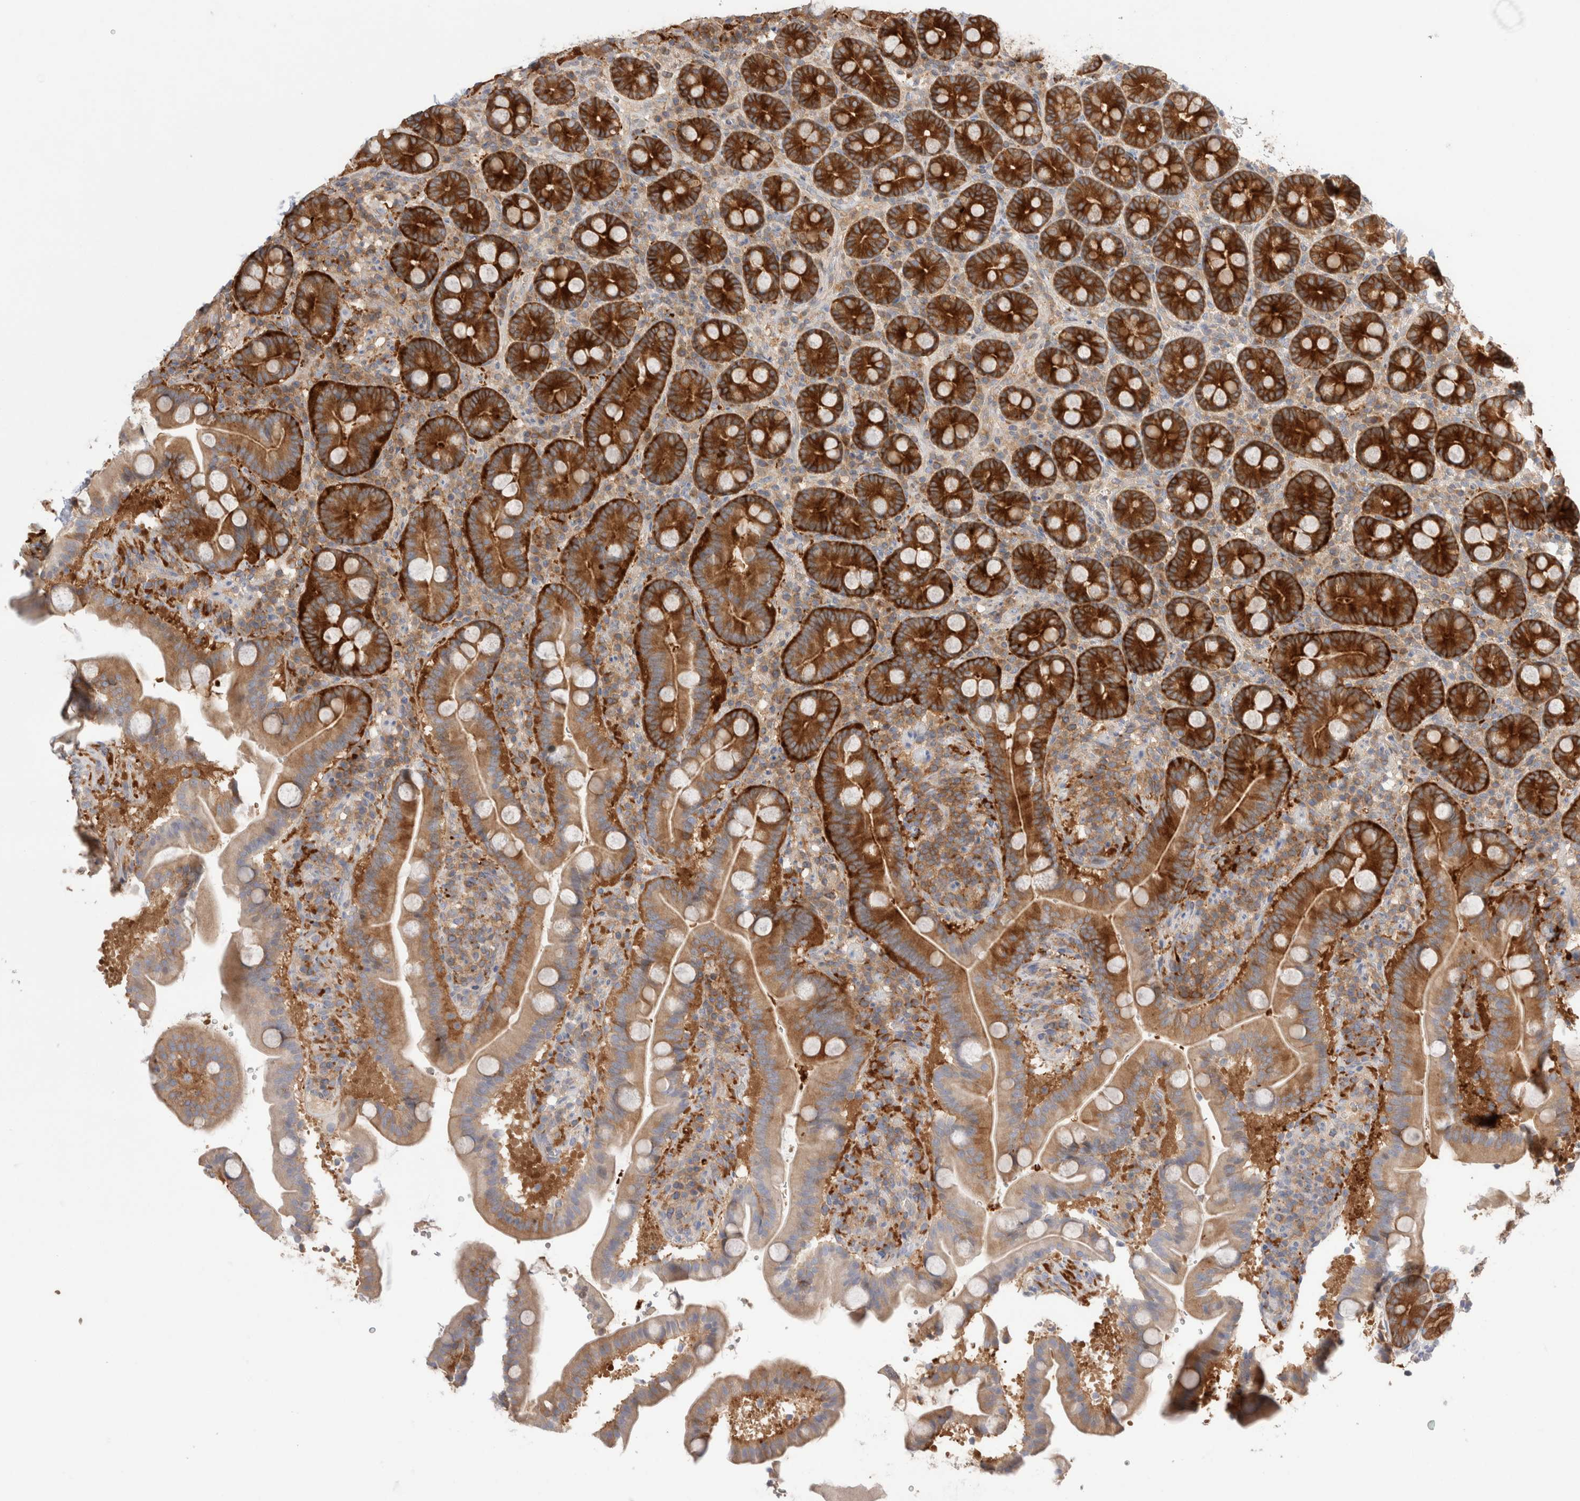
{"staining": {"intensity": "strong", "quantity": ">75%", "location": "cytoplasmic/membranous"}, "tissue": "duodenum", "cell_type": "Glandular cells", "image_type": "normal", "snomed": [{"axis": "morphology", "description": "Normal tissue, NOS"}, {"axis": "topography", "description": "Duodenum"}], "caption": "High-power microscopy captured an IHC image of unremarkable duodenum, revealing strong cytoplasmic/membranous positivity in approximately >75% of glandular cells. The staining is performed using DAB (3,3'-diaminobenzidine) brown chromogen to label protein expression. The nuclei are counter-stained blue using hematoxylin.", "gene": "KLHL14", "patient": {"sex": "male", "age": 54}}